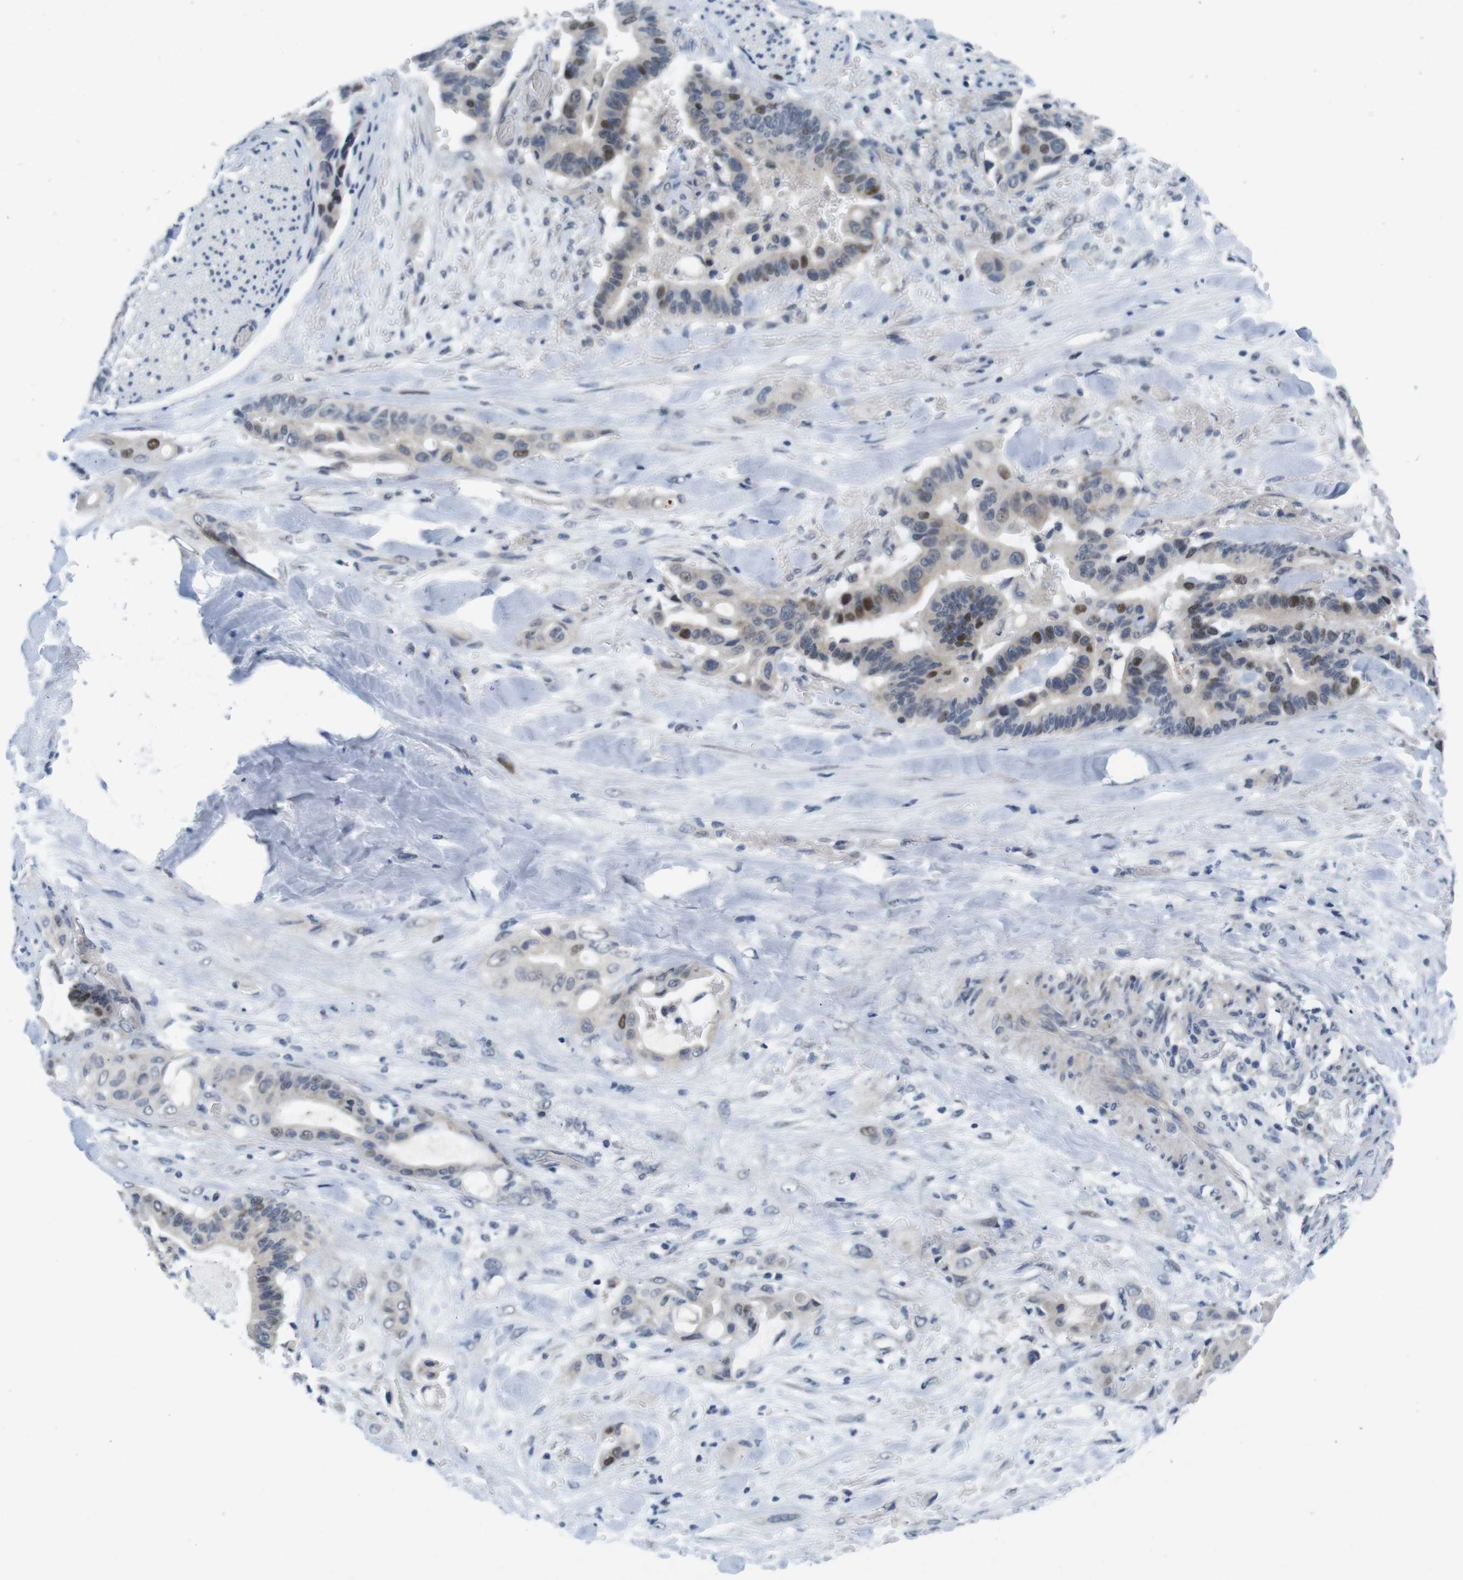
{"staining": {"intensity": "strong", "quantity": "<25%", "location": "nuclear"}, "tissue": "liver cancer", "cell_type": "Tumor cells", "image_type": "cancer", "snomed": [{"axis": "morphology", "description": "Cholangiocarcinoma"}, {"axis": "topography", "description": "Liver"}], "caption": "Immunohistochemistry (IHC) of human liver cholangiocarcinoma shows medium levels of strong nuclear positivity in about <25% of tumor cells.", "gene": "SKP2", "patient": {"sex": "female", "age": 61}}